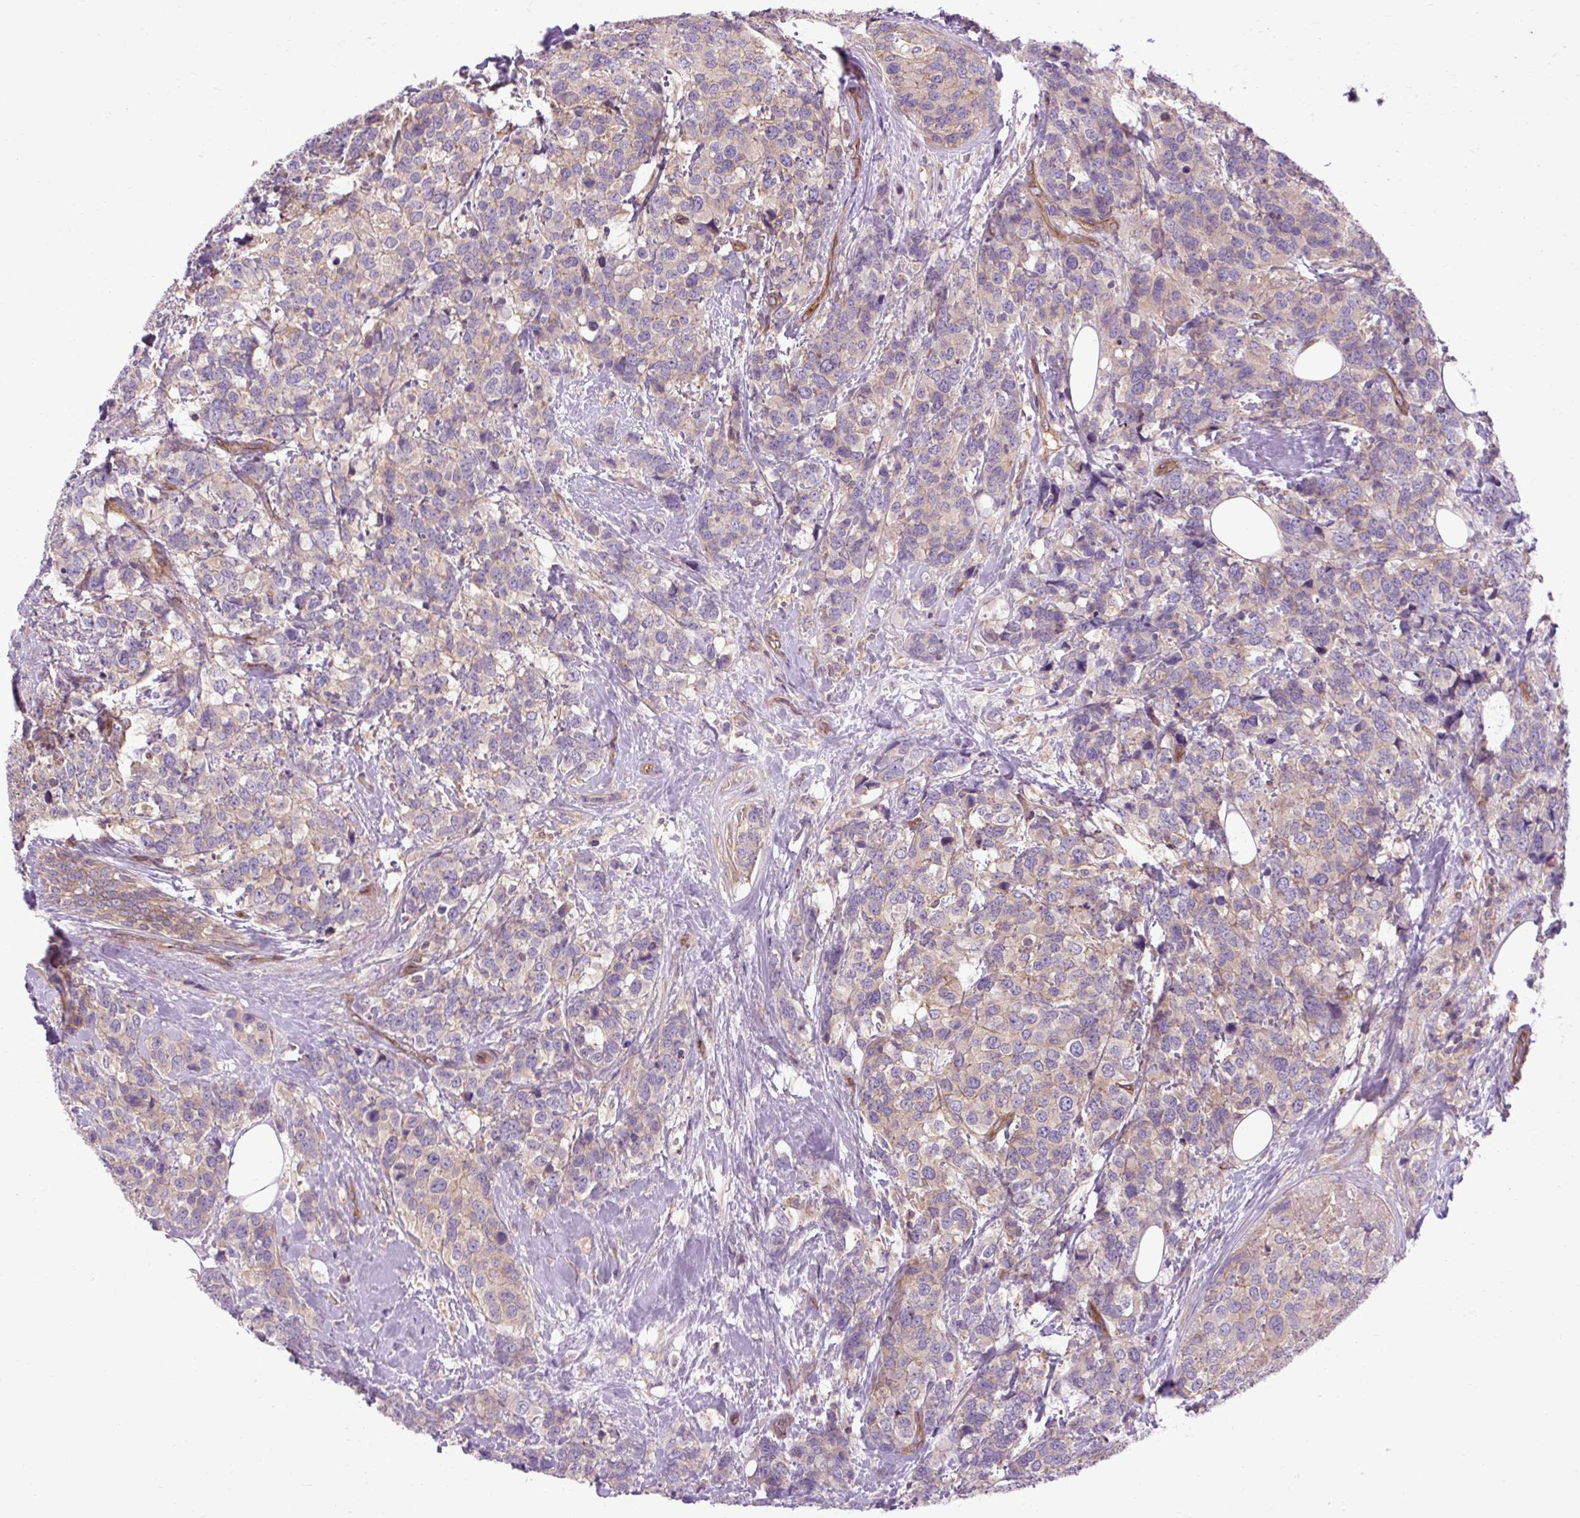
{"staining": {"intensity": "negative", "quantity": "none", "location": "none"}, "tissue": "breast cancer", "cell_type": "Tumor cells", "image_type": "cancer", "snomed": [{"axis": "morphology", "description": "Lobular carcinoma"}, {"axis": "topography", "description": "Breast"}], "caption": "This image is of breast cancer stained with immunohistochemistry to label a protein in brown with the nuclei are counter-stained blue. There is no positivity in tumor cells.", "gene": "CCDC93", "patient": {"sex": "female", "age": 59}}